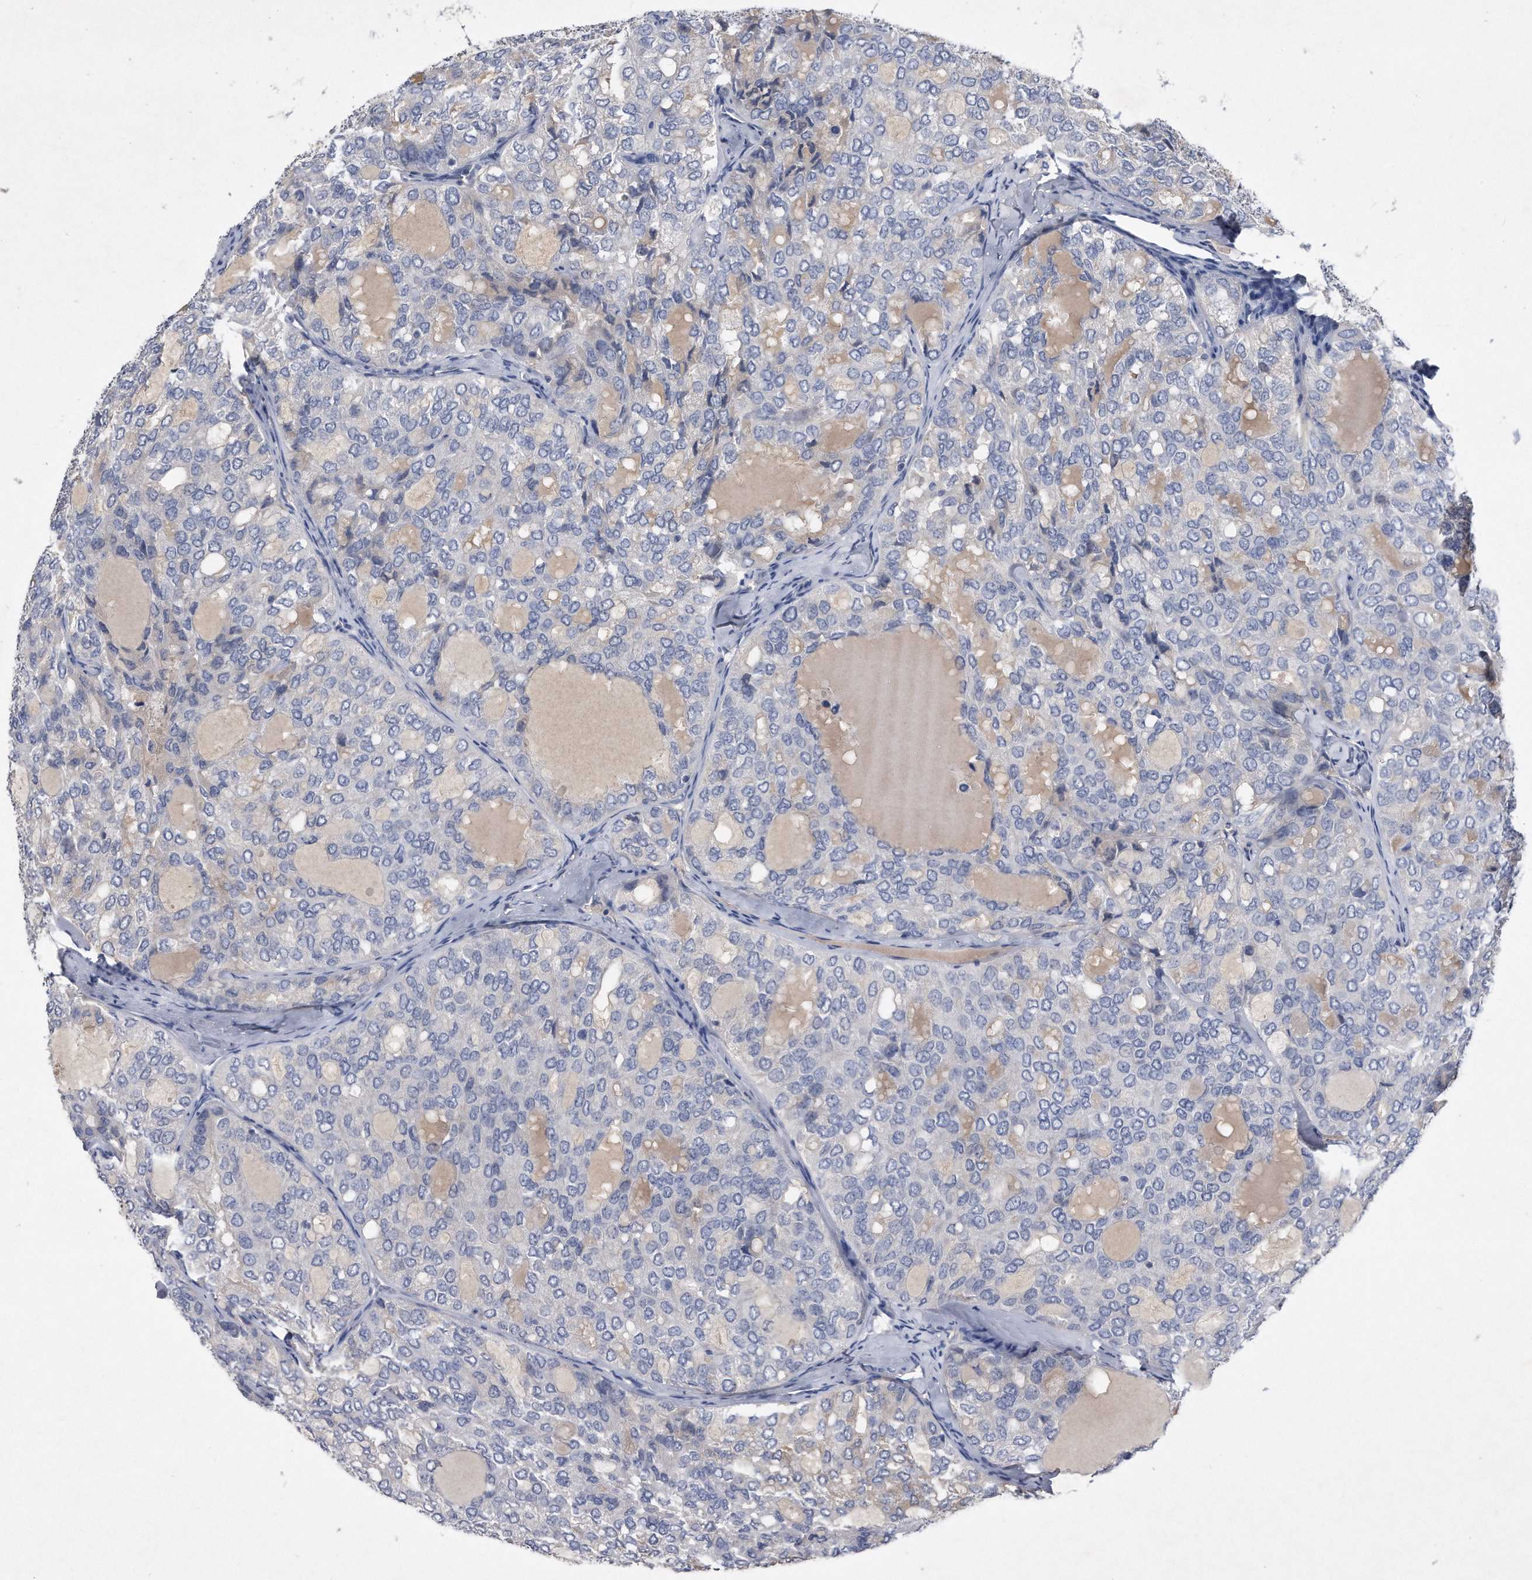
{"staining": {"intensity": "negative", "quantity": "none", "location": "none"}, "tissue": "thyroid cancer", "cell_type": "Tumor cells", "image_type": "cancer", "snomed": [{"axis": "morphology", "description": "Follicular adenoma carcinoma, NOS"}, {"axis": "topography", "description": "Thyroid gland"}], "caption": "Thyroid cancer (follicular adenoma carcinoma) was stained to show a protein in brown. There is no significant expression in tumor cells.", "gene": "ASNS", "patient": {"sex": "male", "age": 75}}